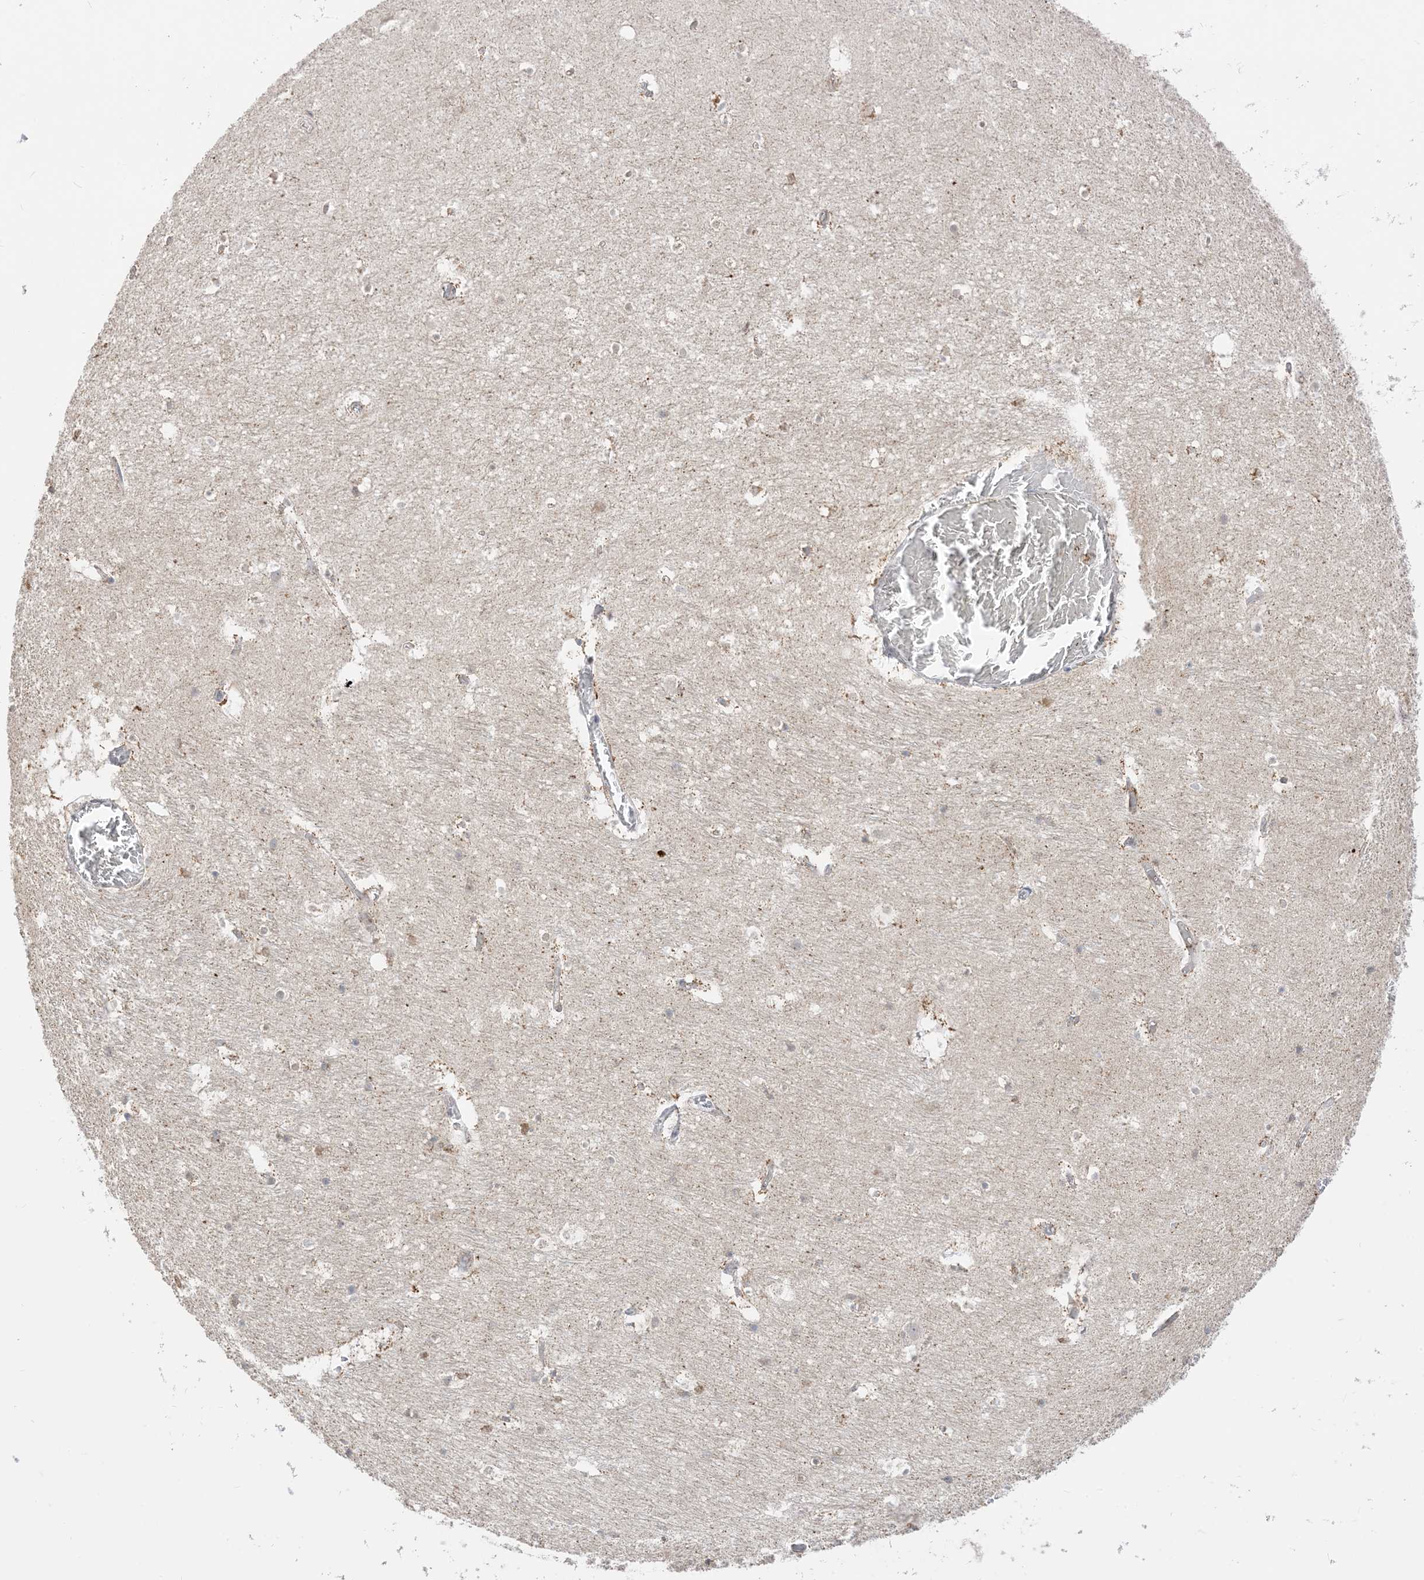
{"staining": {"intensity": "moderate", "quantity": "<25%", "location": "cytoplasmic/membranous"}, "tissue": "hippocampus", "cell_type": "Glial cells", "image_type": "normal", "snomed": [{"axis": "morphology", "description": "Normal tissue, NOS"}, {"axis": "topography", "description": "Hippocampus"}], "caption": "Immunohistochemistry (IHC) staining of unremarkable hippocampus, which shows low levels of moderate cytoplasmic/membranous expression in about <25% of glial cells indicating moderate cytoplasmic/membranous protein expression. The staining was performed using DAB (3,3'-diaminobenzidine) (brown) for protein detection and nuclei were counterstained in hematoxylin (blue).", "gene": "KANSL3", "patient": {"sex": "female", "age": 52}}